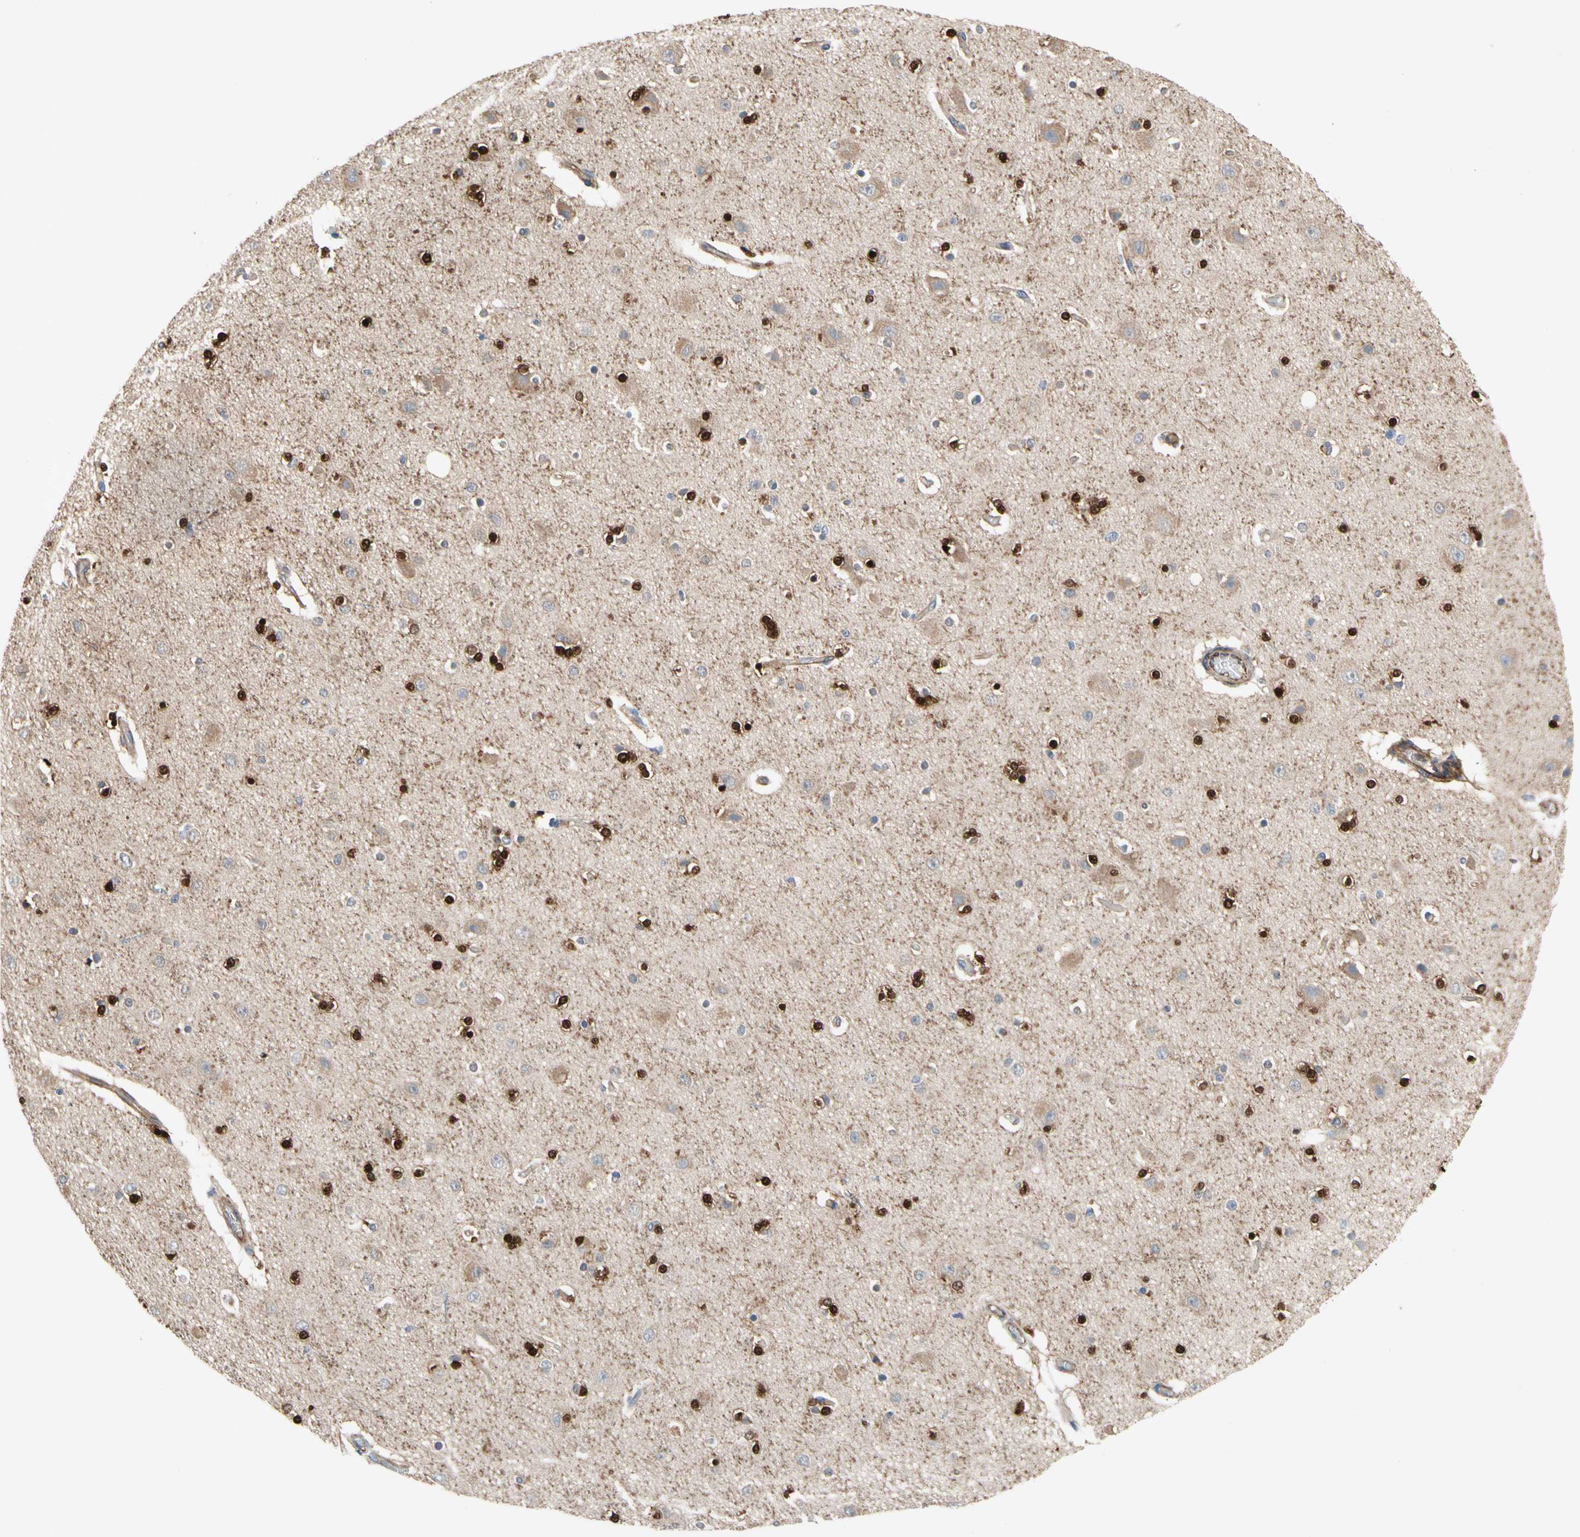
{"staining": {"intensity": "moderate", "quantity": ">75%", "location": "cytoplasmic/membranous"}, "tissue": "cerebral cortex", "cell_type": "Endothelial cells", "image_type": "normal", "snomed": [{"axis": "morphology", "description": "Normal tissue, NOS"}, {"axis": "topography", "description": "Cerebral cortex"}], "caption": "Immunohistochemistry (IHC) histopathology image of normal human cerebral cortex stained for a protein (brown), which displays medium levels of moderate cytoplasmic/membranous staining in approximately >75% of endothelial cells.", "gene": "TRAF2", "patient": {"sex": "female", "age": 54}}